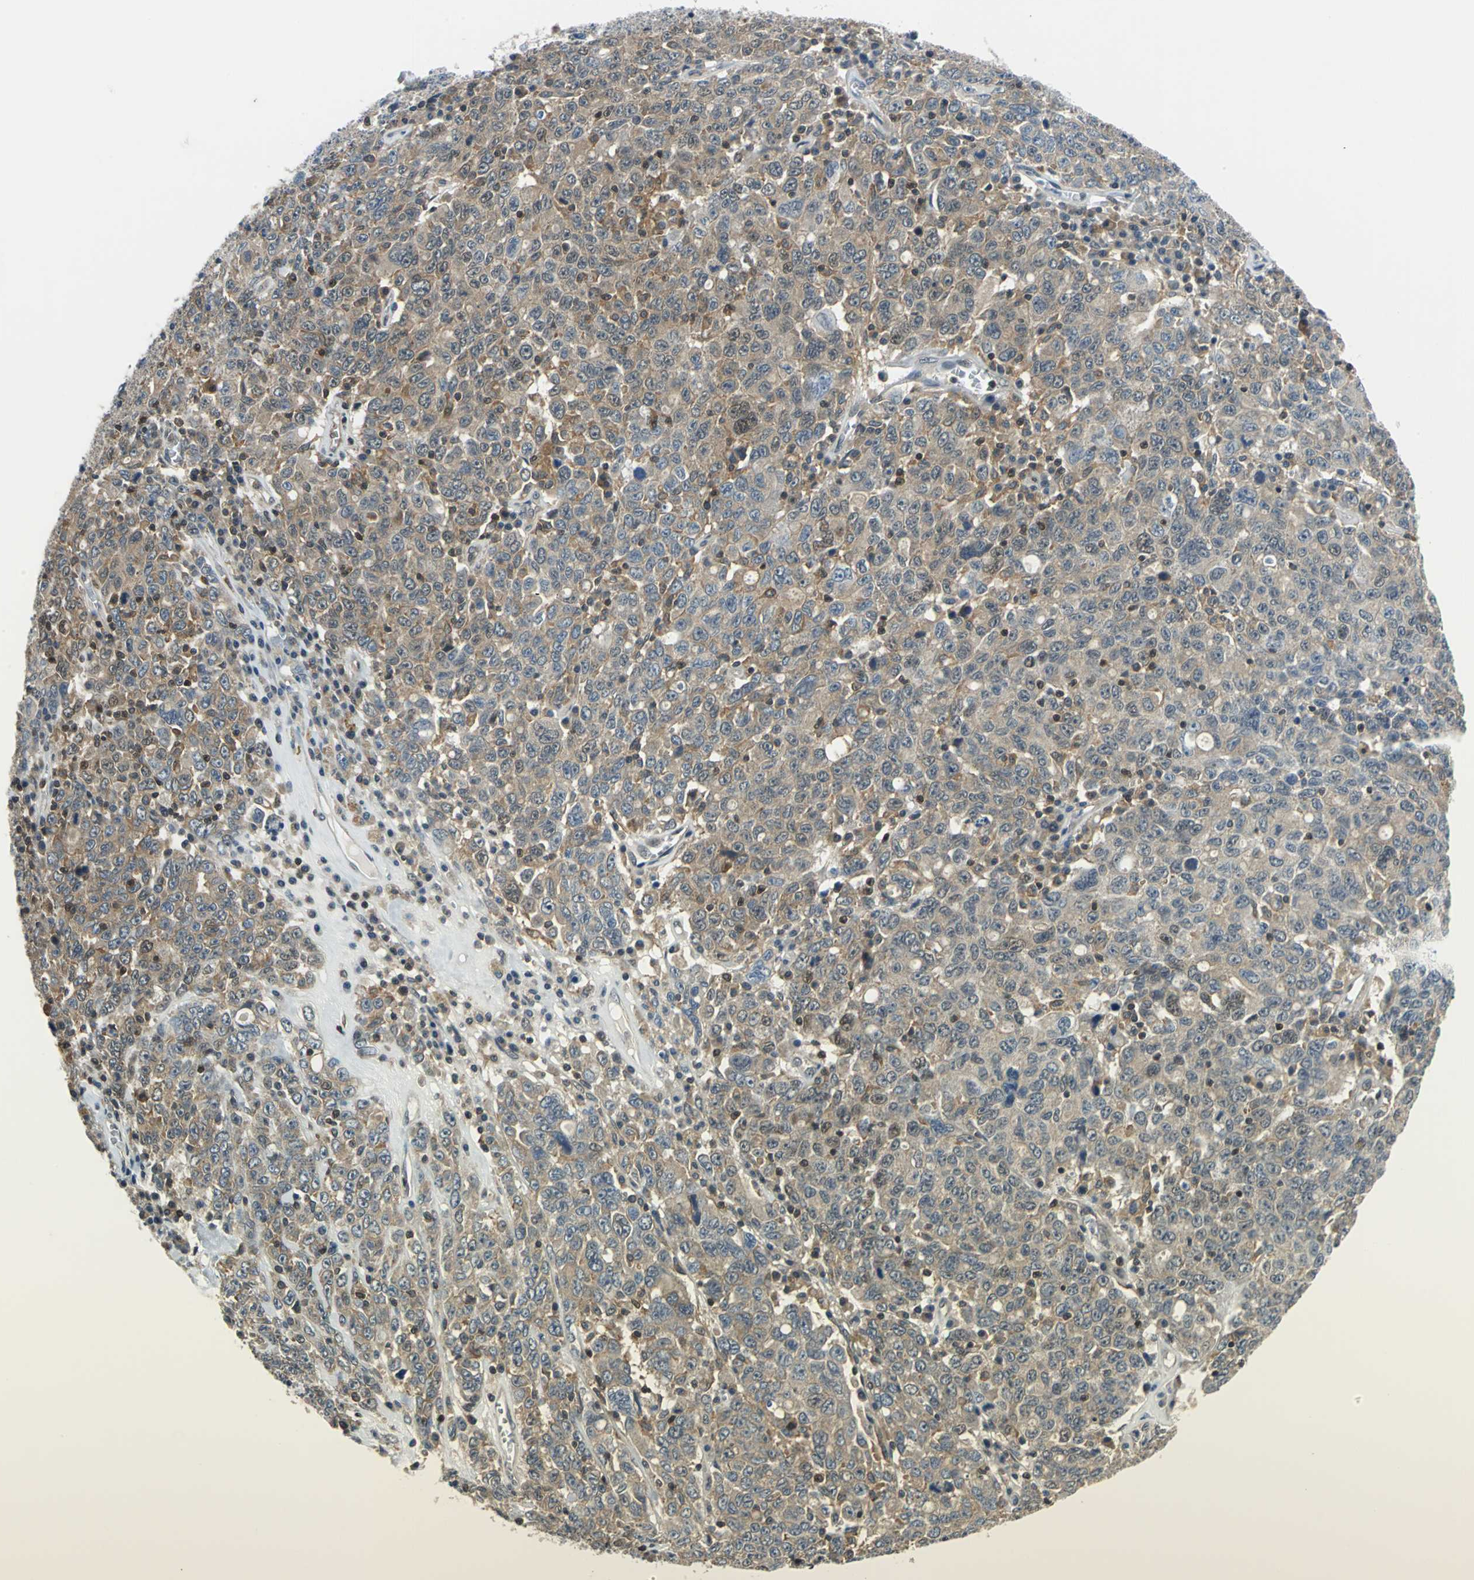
{"staining": {"intensity": "weak", "quantity": "25%-75%", "location": "cytoplasmic/membranous,nuclear"}, "tissue": "ovarian cancer", "cell_type": "Tumor cells", "image_type": "cancer", "snomed": [{"axis": "morphology", "description": "Carcinoma, endometroid"}, {"axis": "topography", "description": "Ovary"}], "caption": "High-magnification brightfield microscopy of ovarian cancer (endometroid carcinoma) stained with DAB (brown) and counterstained with hematoxylin (blue). tumor cells exhibit weak cytoplasmic/membranous and nuclear expression is present in approximately25%-75% of cells. Using DAB (brown) and hematoxylin (blue) stains, captured at high magnification using brightfield microscopy.", "gene": "ARPC3", "patient": {"sex": "female", "age": 62}}